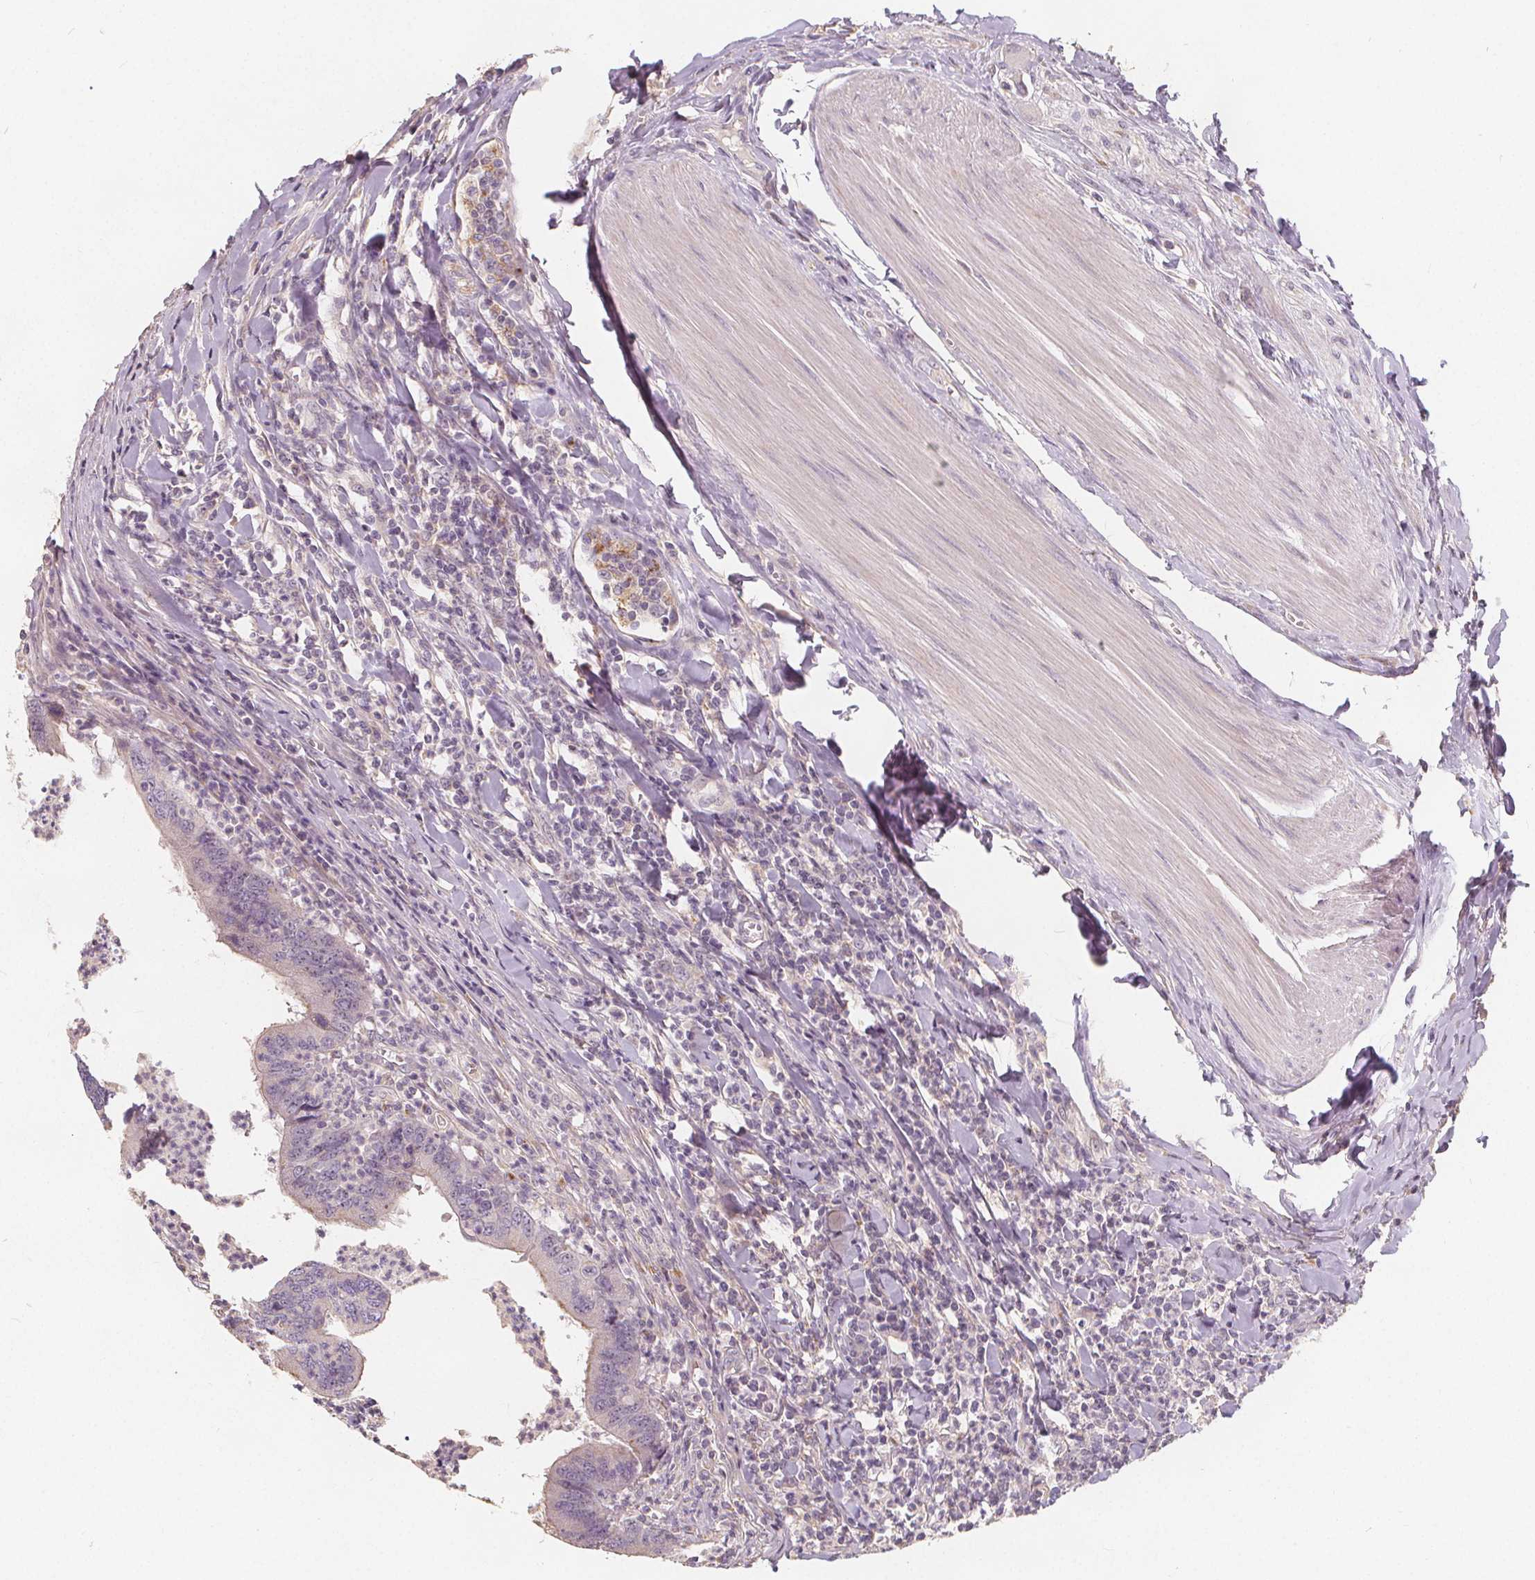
{"staining": {"intensity": "negative", "quantity": "none", "location": "none"}, "tissue": "colorectal cancer", "cell_type": "Tumor cells", "image_type": "cancer", "snomed": [{"axis": "morphology", "description": "Adenocarcinoma, NOS"}, {"axis": "topography", "description": "Colon"}], "caption": "A micrograph of human adenocarcinoma (colorectal) is negative for staining in tumor cells. Nuclei are stained in blue.", "gene": "DRC3", "patient": {"sex": "female", "age": 67}}